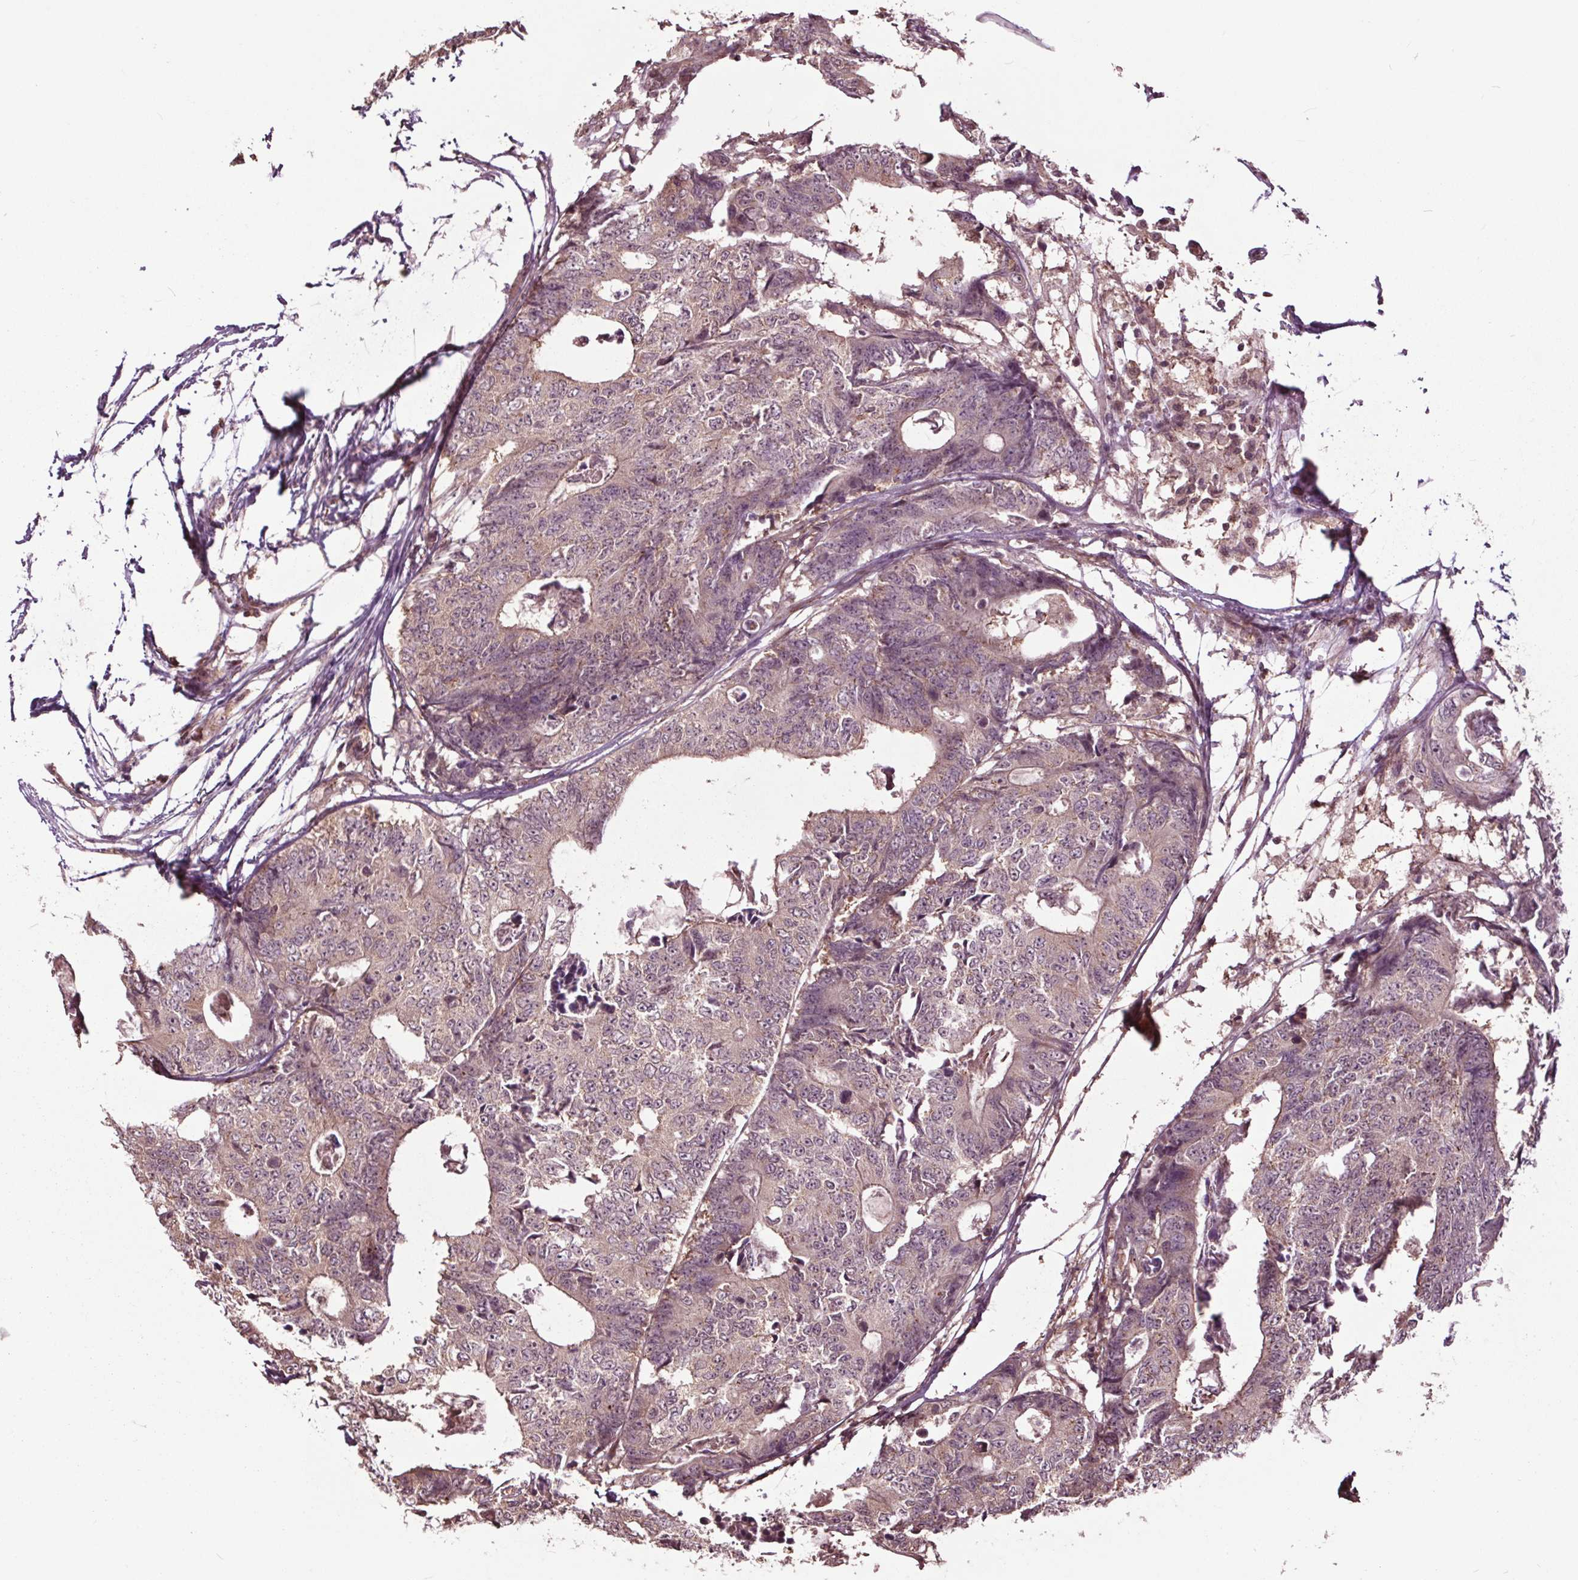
{"staining": {"intensity": "weak", "quantity": ">75%", "location": "cytoplasmic/membranous"}, "tissue": "colorectal cancer", "cell_type": "Tumor cells", "image_type": "cancer", "snomed": [{"axis": "morphology", "description": "Adenocarcinoma, NOS"}, {"axis": "topography", "description": "Colon"}], "caption": "The photomicrograph exhibits immunohistochemical staining of colorectal cancer. There is weak cytoplasmic/membranous expression is present in approximately >75% of tumor cells.", "gene": "CEP95", "patient": {"sex": "female", "age": 48}}